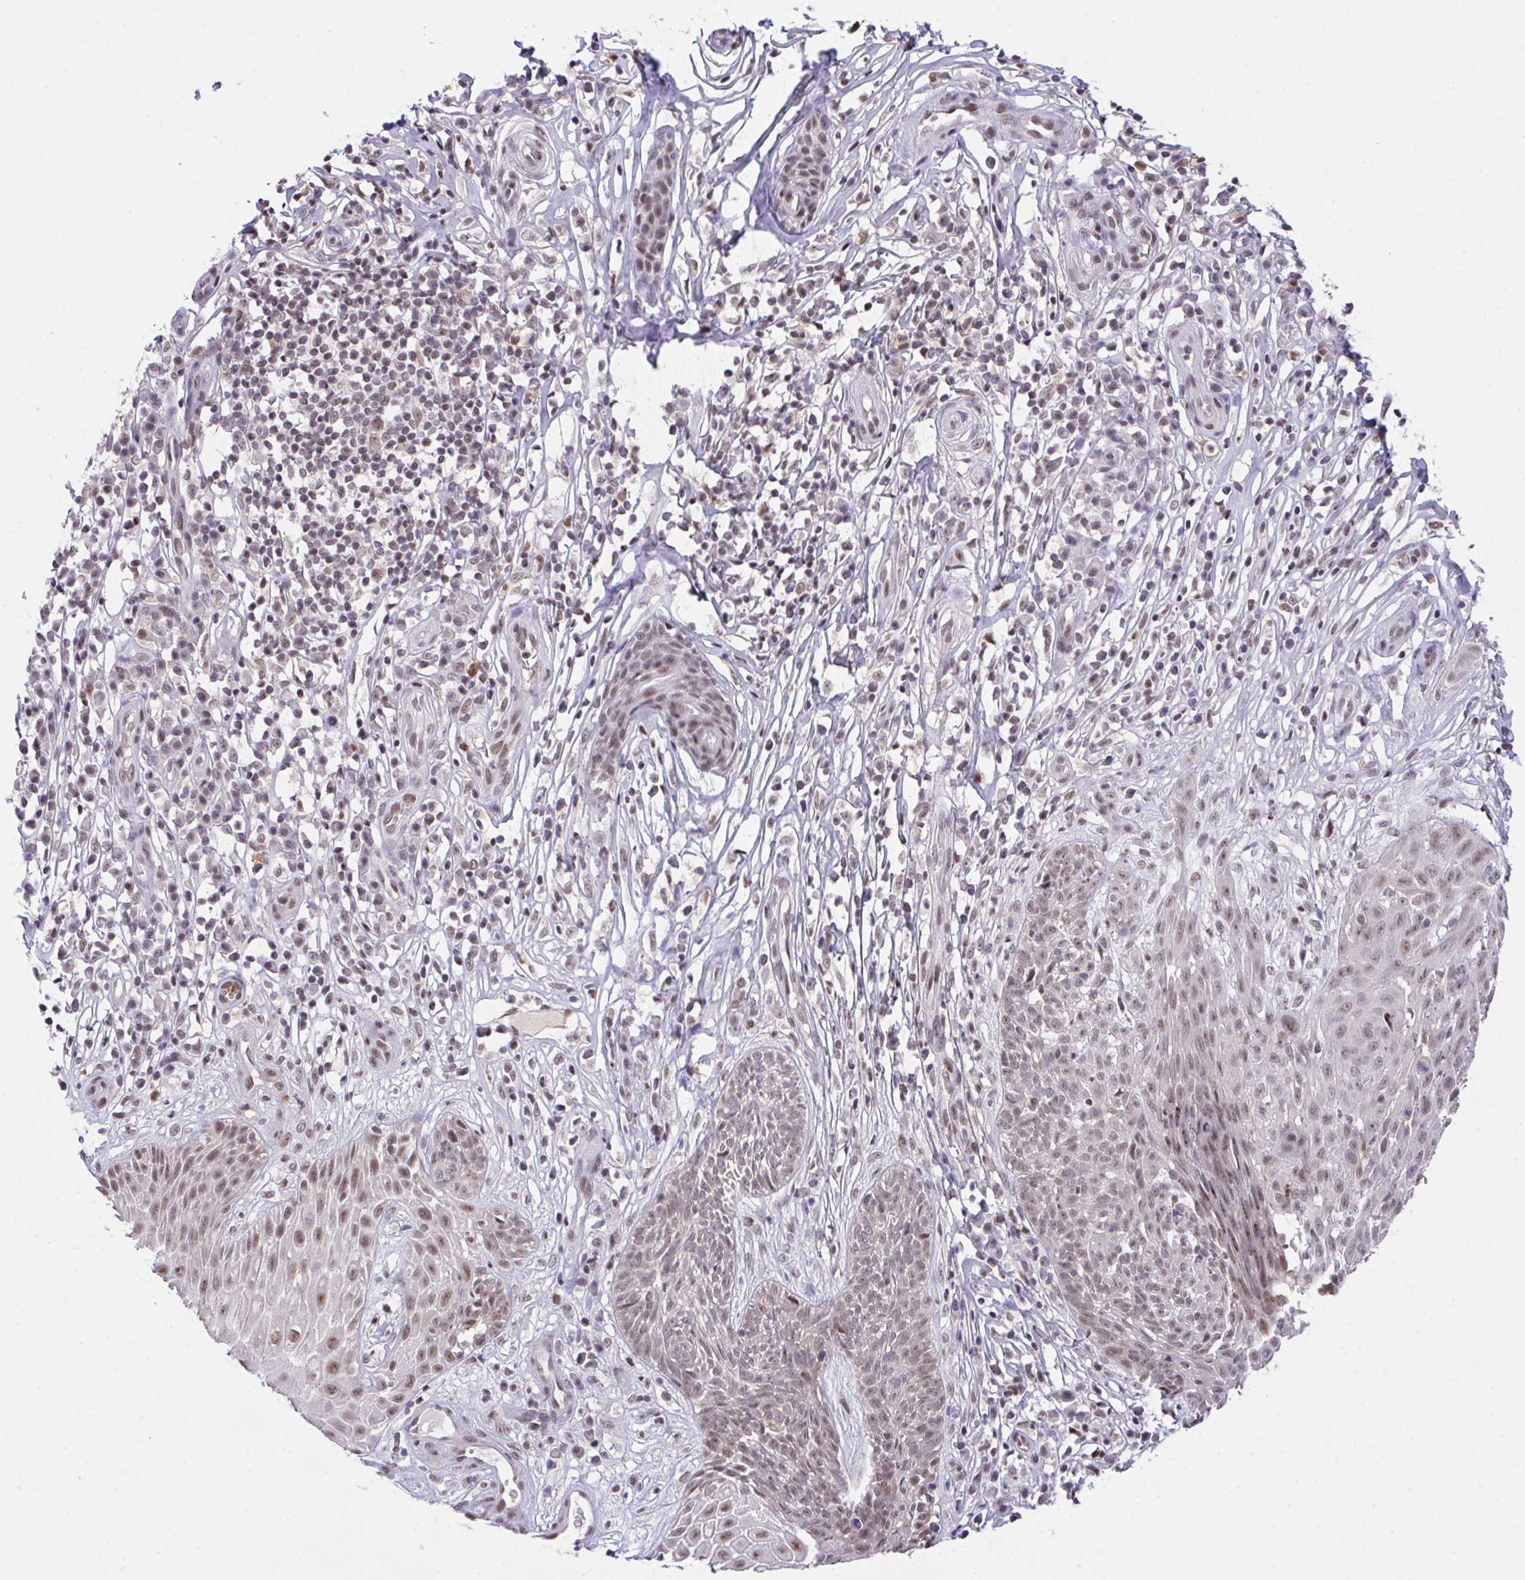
{"staining": {"intensity": "weak", "quantity": ">75%", "location": "nuclear"}, "tissue": "skin cancer", "cell_type": "Tumor cells", "image_type": "cancer", "snomed": [{"axis": "morphology", "description": "Basal cell carcinoma"}, {"axis": "topography", "description": "Skin"}, {"axis": "topography", "description": "Skin, foot"}], "caption": "Immunohistochemical staining of skin basal cell carcinoma reveals weak nuclear protein expression in approximately >75% of tumor cells.", "gene": "OR6K3", "patient": {"sex": "female", "age": 86}}